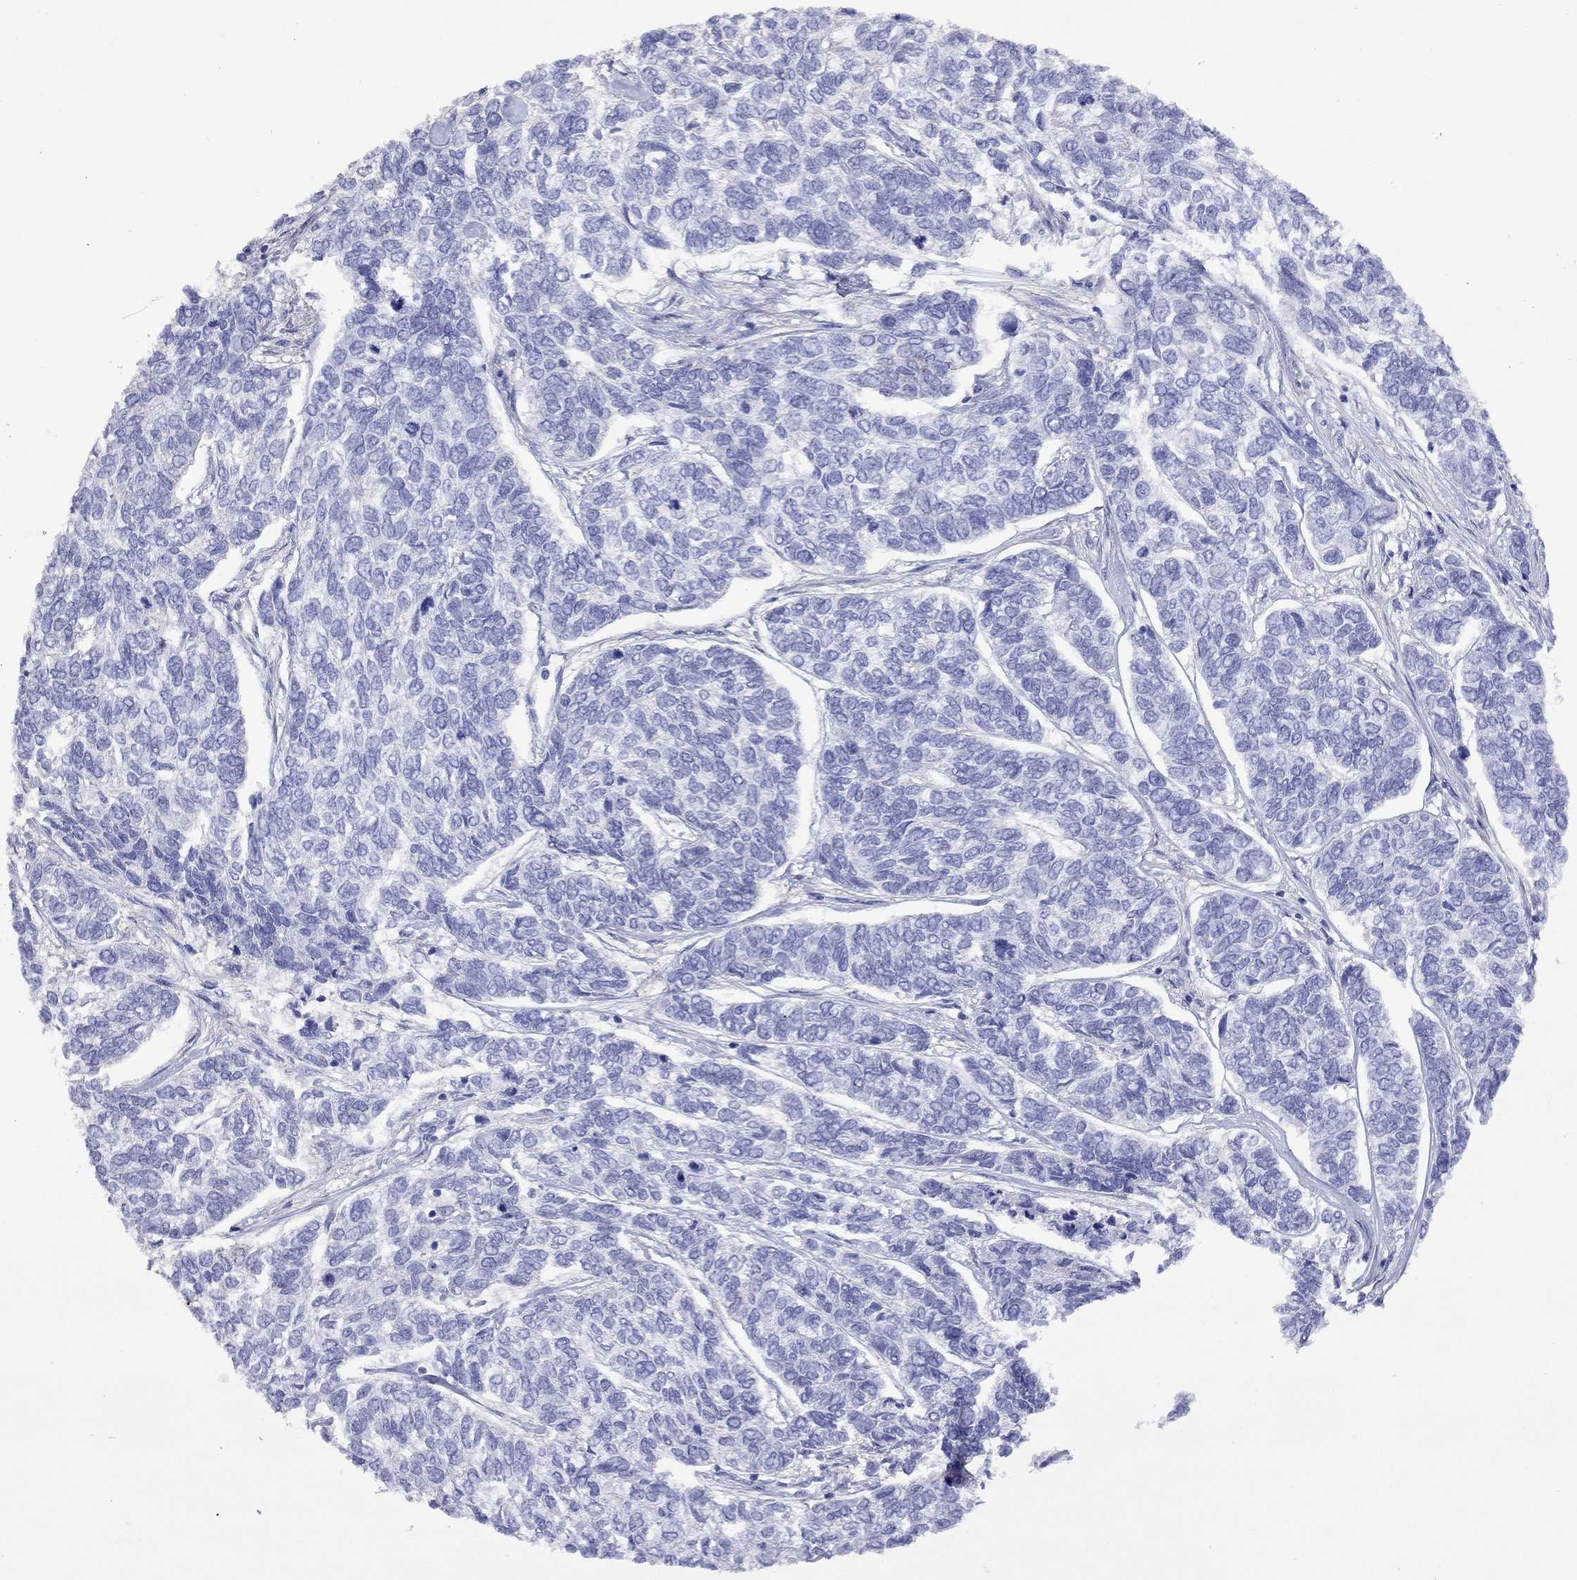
{"staining": {"intensity": "negative", "quantity": "none", "location": "none"}, "tissue": "skin cancer", "cell_type": "Tumor cells", "image_type": "cancer", "snomed": [{"axis": "morphology", "description": "Basal cell carcinoma"}, {"axis": "topography", "description": "Skin"}], "caption": "Immunohistochemical staining of human skin cancer demonstrates no significant positivity in tumor cells. The staining was performed using DAB to visualize the protein expression in brown, while the nuclei were stained in blue with hematoxylin (Magnification: 20x).", "gene": "SLC30A8", "patient": {"sex": "female", "age": 65}}